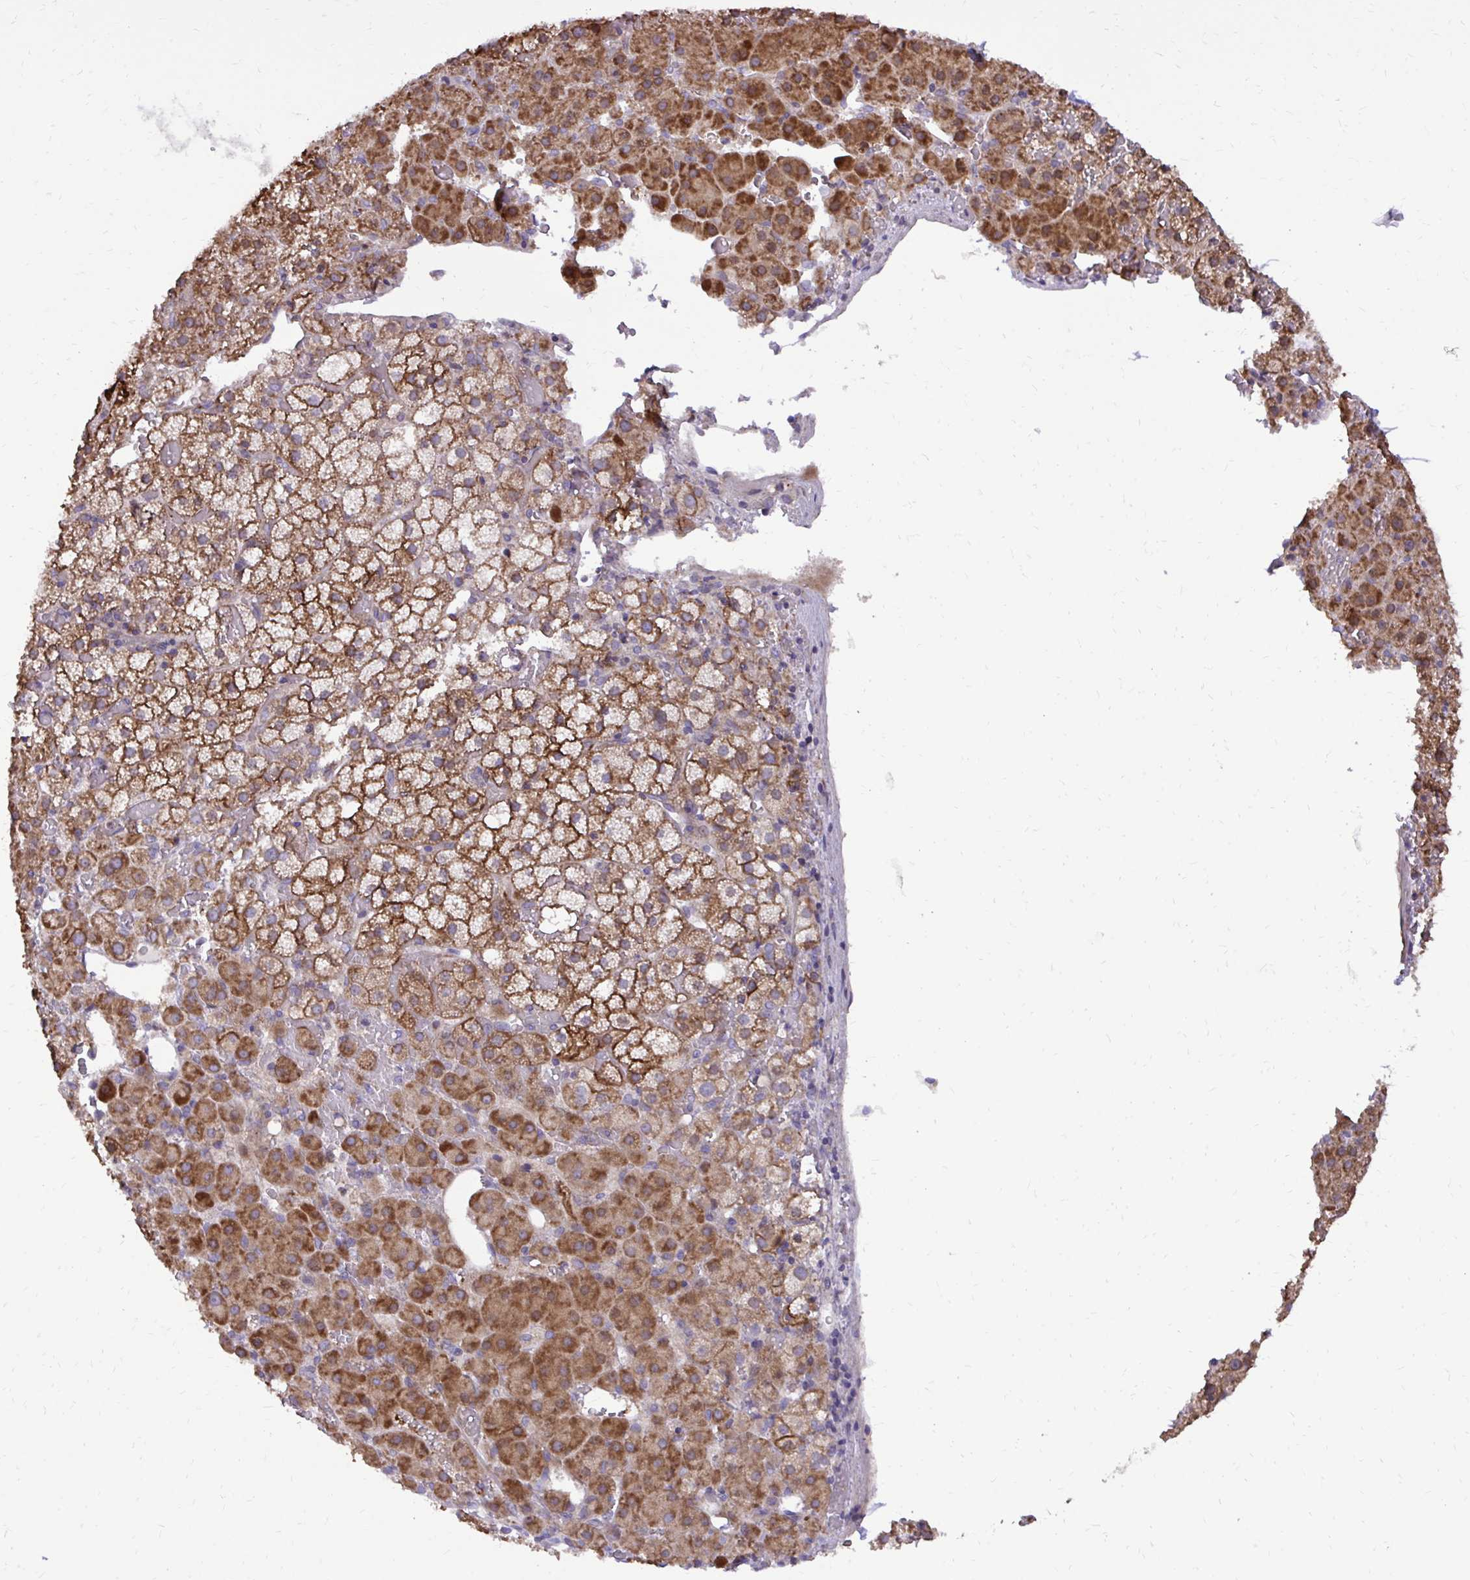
{"staining": {"intensity": "strong", "quantity": ">75%", "location": "cytoplasmic/membranous"}, "tissue": "adrenal gland", "cell_type": "Glandular cells", "image_type": "normal", "snomed": [{"axis": "morphology", "description": "Normal tissue, NOS"}, {"axis": "topography", "description": "Adrenal gland"}], "caption": "Adrenal gland stained for a protein (brown) displays strong cytoplasmic/membranous positive expression in approximately >75% of glandular cells.", "gene": "ABCC3", "patient": {"sex": "male", "age": 53}}